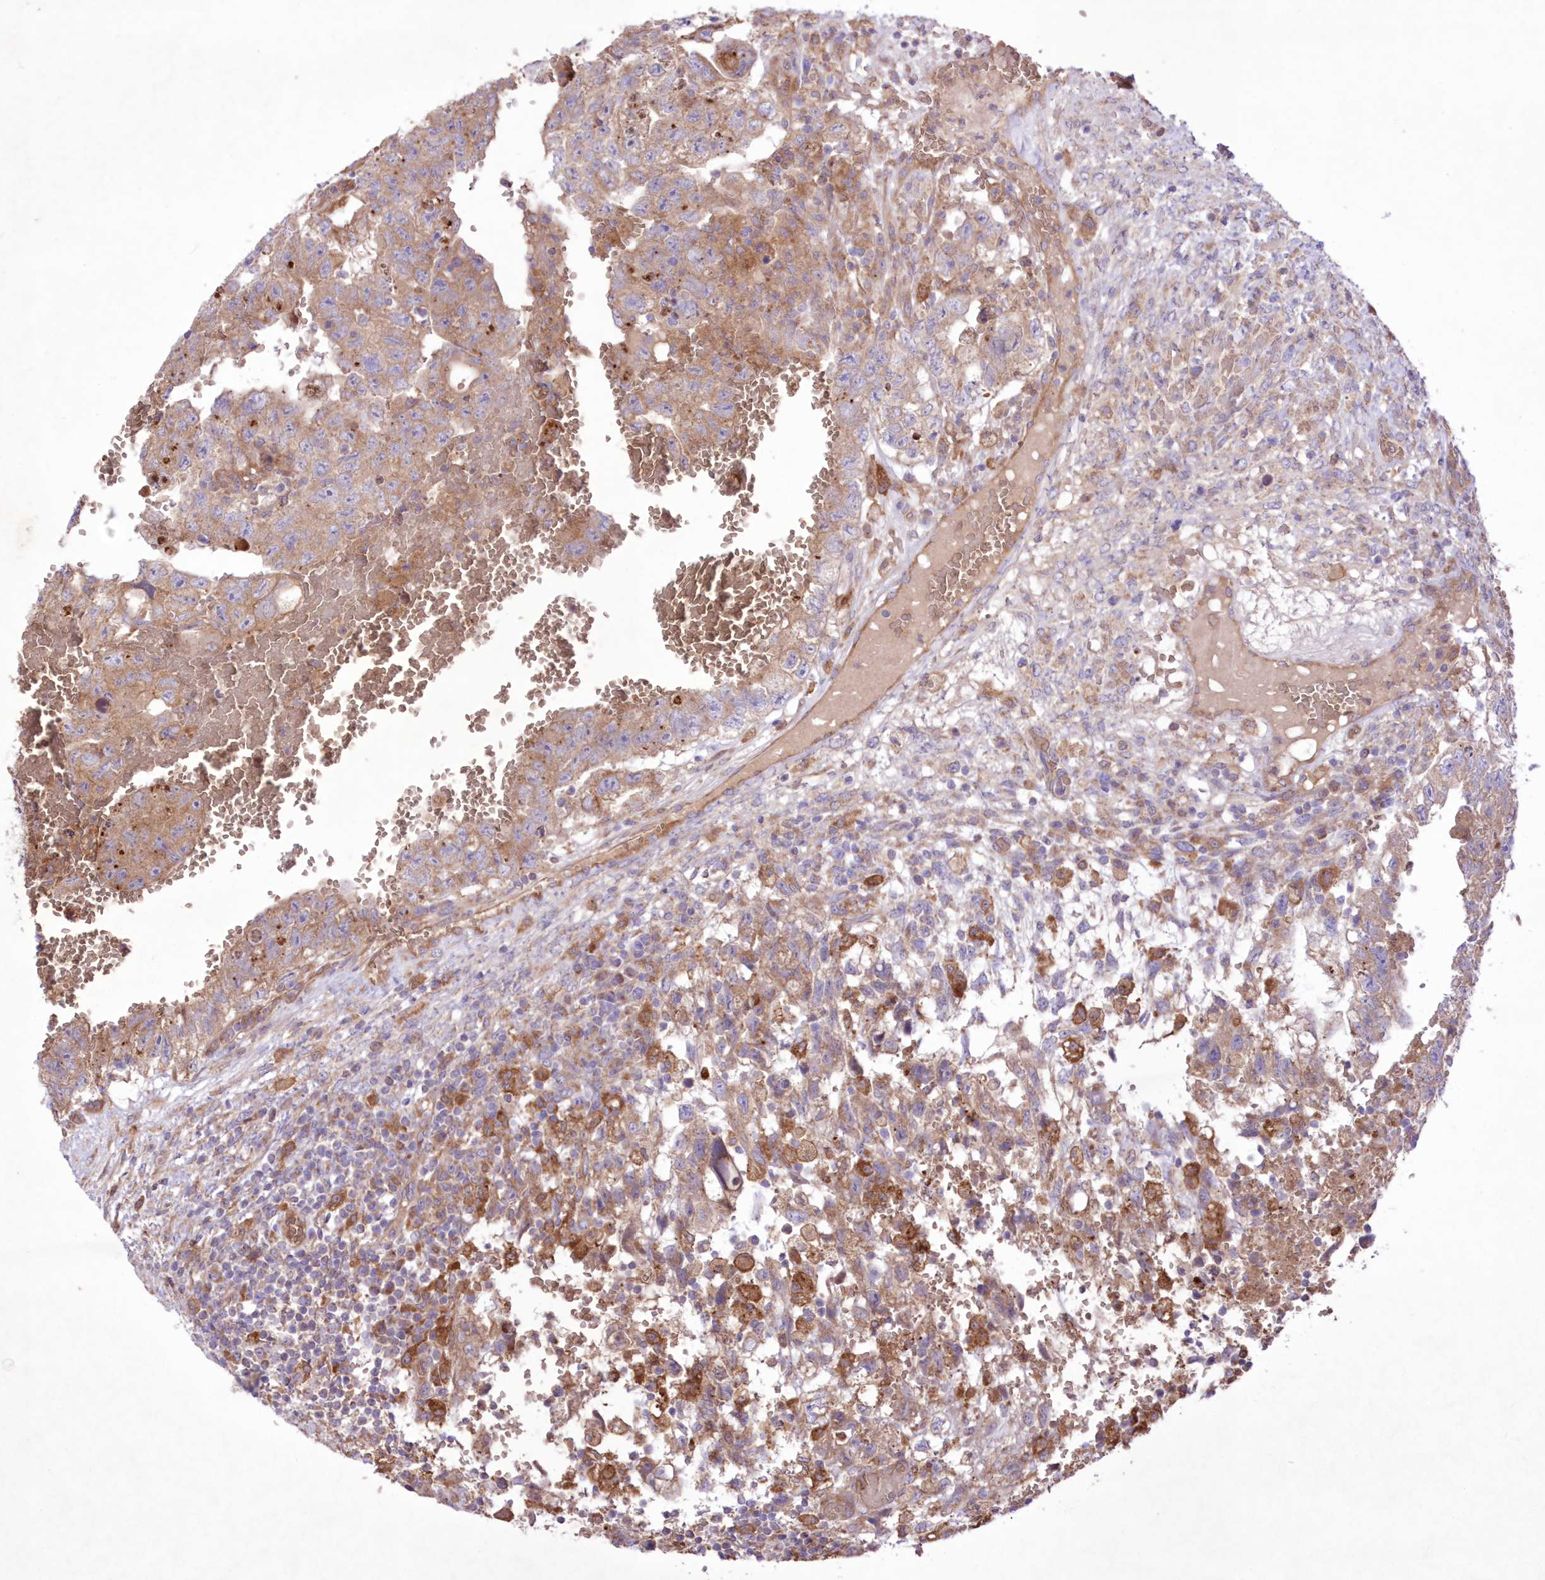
{"staining": {"intensity": "moderate", "quantity": ">75%", "location": "cytoplasmic/membranous"}, "tissue": "testis cancer", "cell_type": "Tumor cells", "image_type": "cancer", "snomed": [{"axis": "morphology", "description": "Carcinoma, Embryonal, NOS"}, {"axis": "topography", "description": "Testis"}], "caption": "An IHC histopathology image of neoplastic tissue is shown. Protein staining in brown labels moderate cytoplasmic/membranous positivity in testis cancer (embryonal carcinoma) within tumor cells. The staining is performed using DAB (3,3'-diaminobenzidine) brown chromogen to label protein expression. The nuclei are counter-stained blue using hematoxylin.", "gene": "FCHO2", "patient": {"sex": "male", "age": 36}}